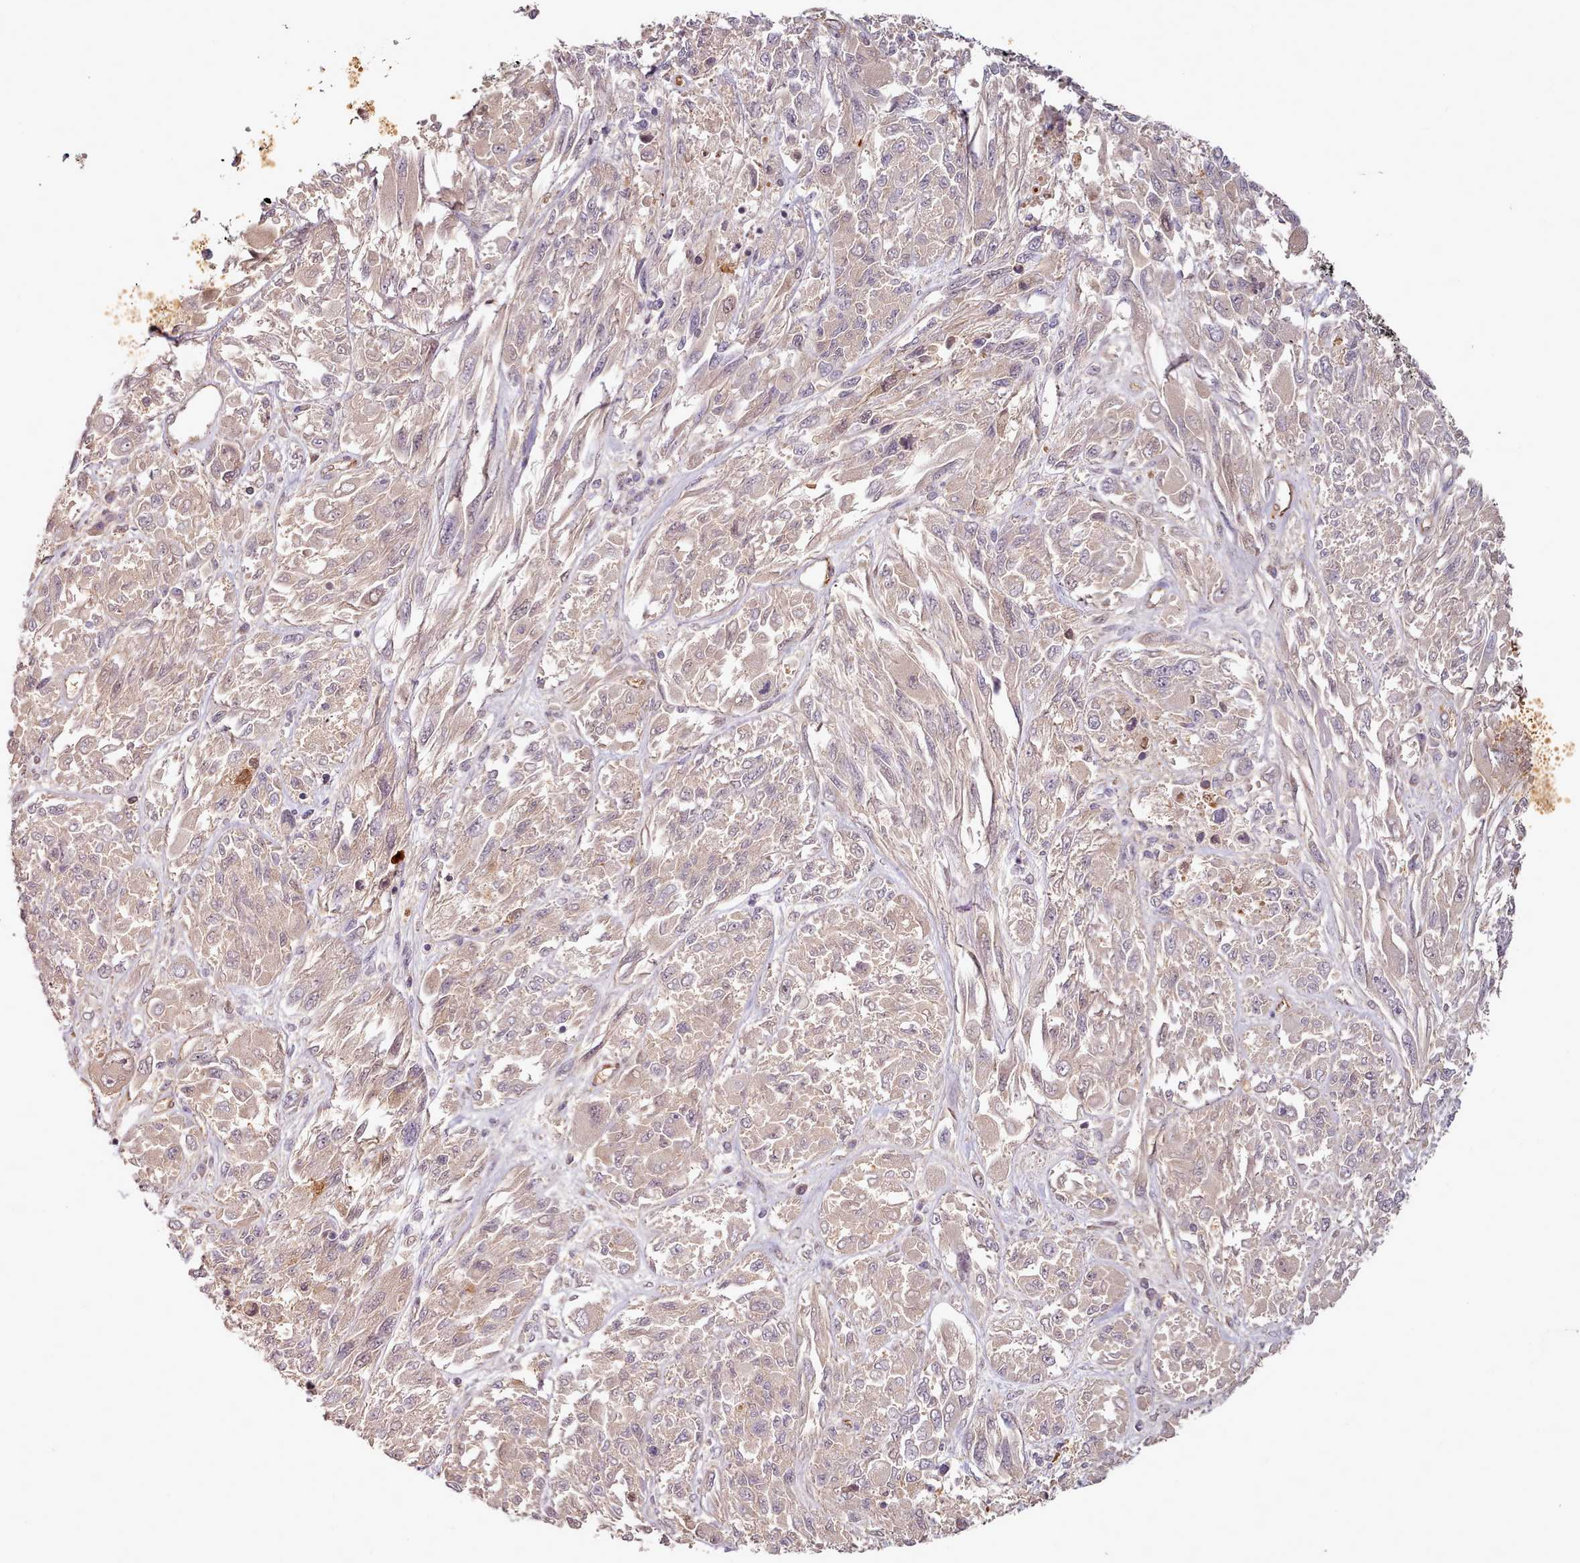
{"staining": {"intensity": "weak", "quantity": "25%-75%", "location": "cytoplasmic/membranous,nuclear"}, "tissue": "melanoma", "cell_type": "Tumor cells", "image_type": "cancer", "snomed": [{"axis": "morphology", "description": "Malignant melanoma, NOS"}, {"axis": "topography", "description": "Skin"}], "caption": "Approximately 25%-75% of tumor cells in malignant melanoma exhibit weak cytoplasmic/membranous and nuclear protein staining as visualized by brown immunohistochemical staining.", "gene": "C1QTNF5", "patient": {"sex": "female", "age": 91}}